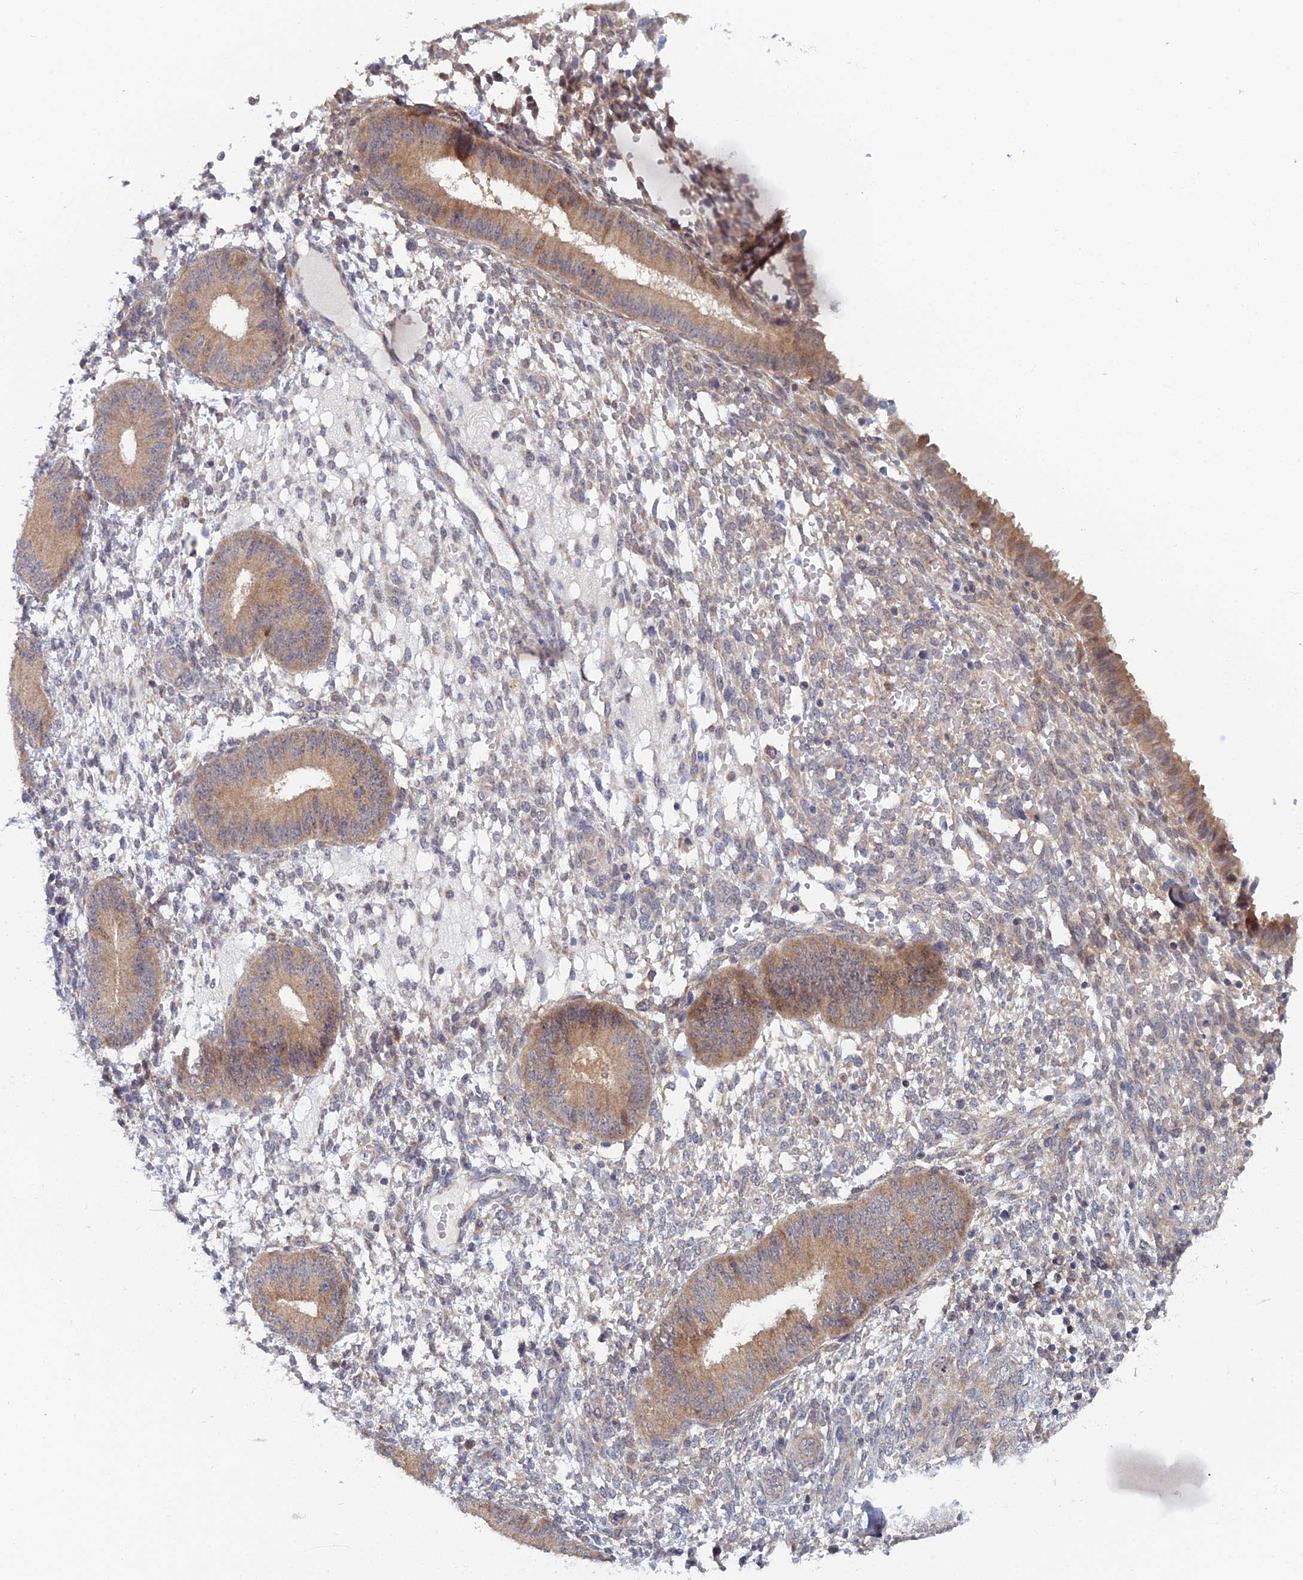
{"staining": {"intensity": "negative", "quantity": "none", "location": "none"}, "tissue": "endometrium", "cell_type": "Cells in endometrial stroma", "image_type": "normal", "snomed": [{"axis": "morphology", "description": "Normal tissue, NOS"}, {"axis": "topography", "description": "Endometrium"}], "caption": "DAB (3,3'-diaminobenzidine) immunohistochemical staining of normal endometrium displays no significant expression in cells in endometrial stroma.", "gene": "SRA1", "patient": {"sex": "female", "age": 49}}